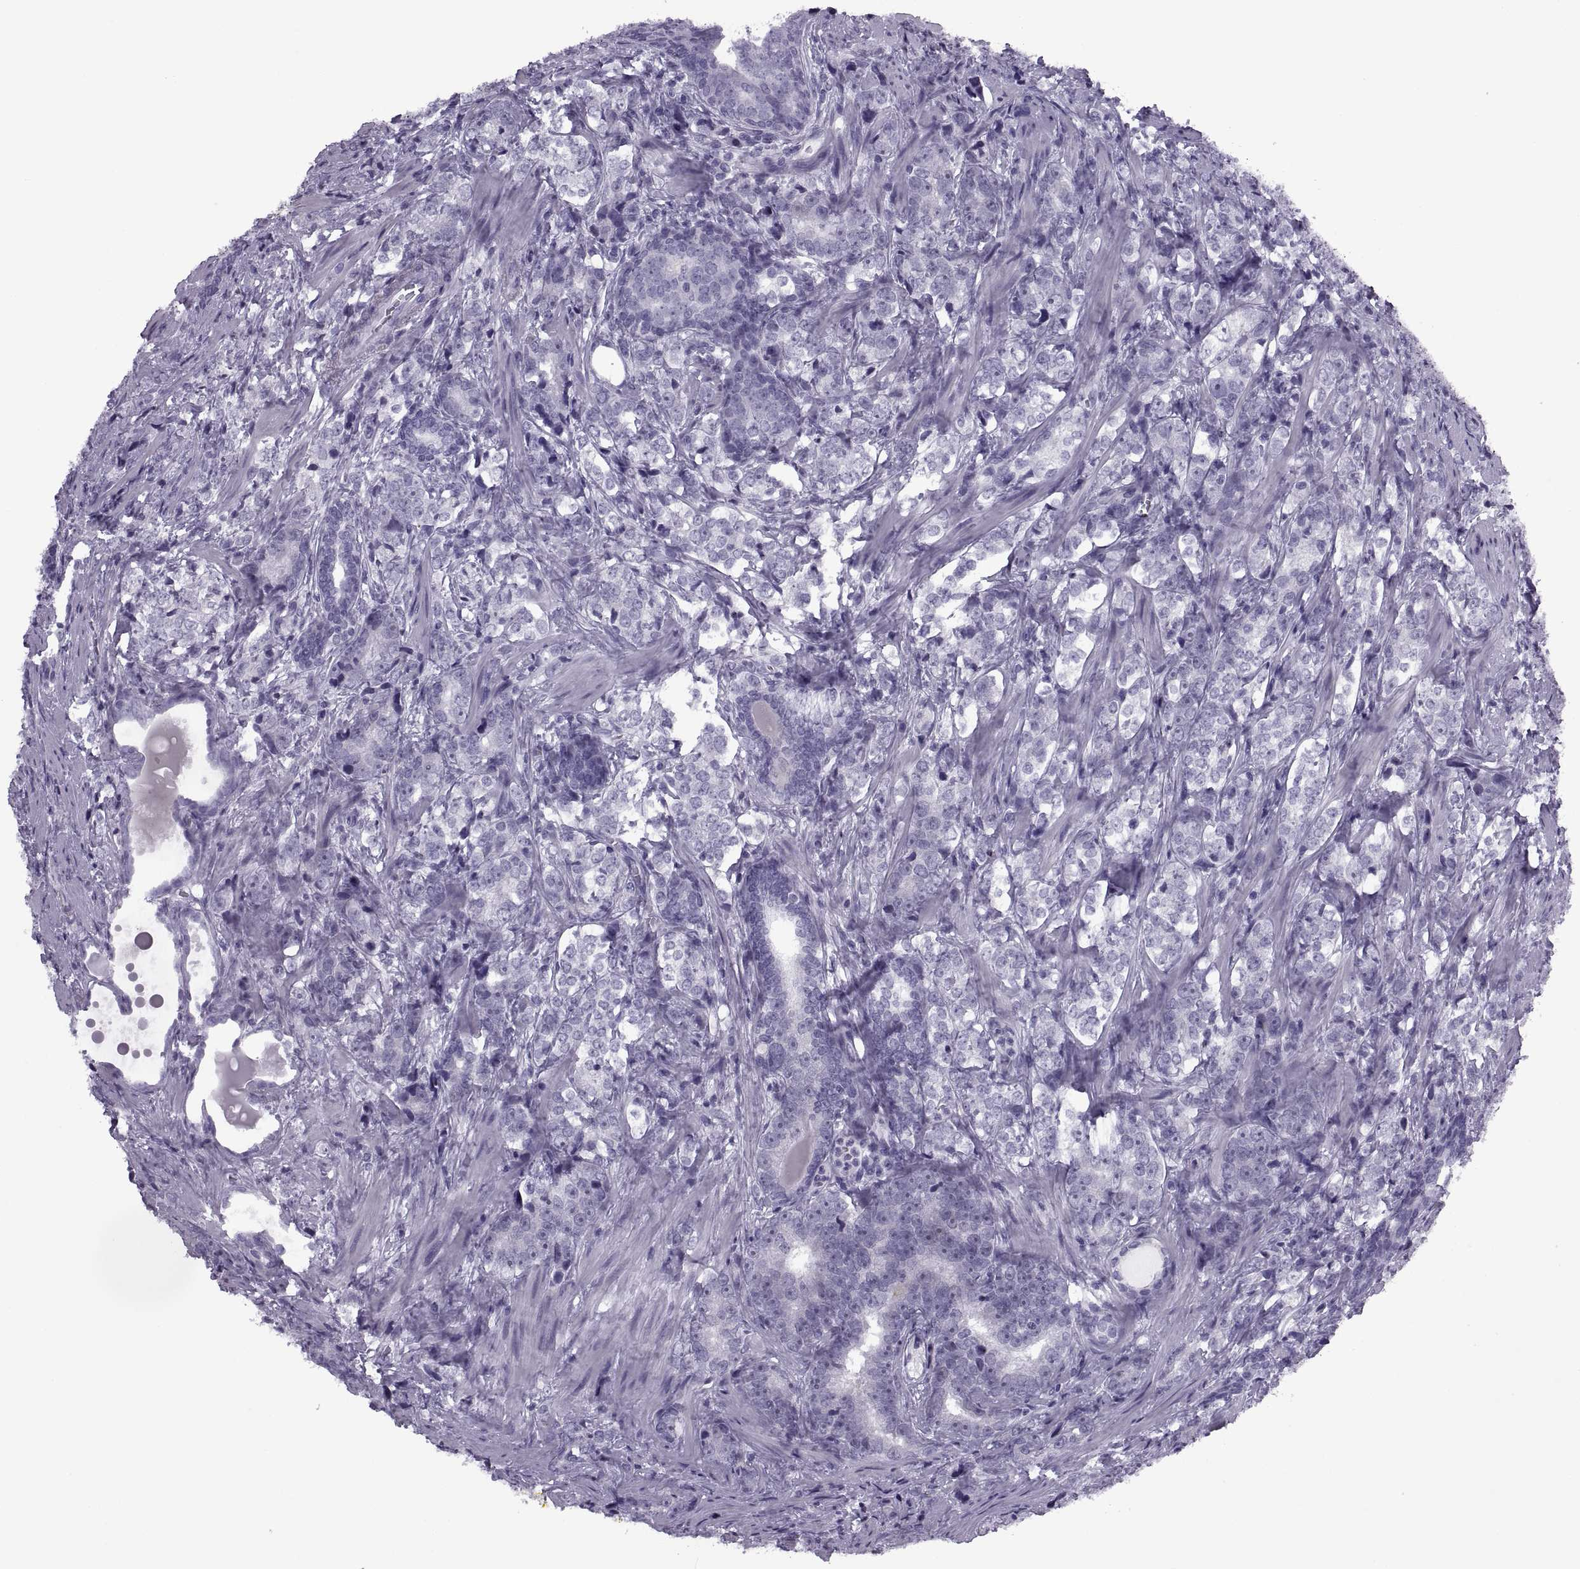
{"staining": {"intensity": "negative", "quantity": "none", "location": "none"}, "tissue": "prostate cancer", "cell_type": "Tumor cells", "image_type": "cancer", "snomed": [{"axis": "morphology", "description": "Adenocarcinoma, NOS"}, {"axis": "topography", "description": "Prostate and seminal vesicle, NOS"}], "caption": "Immunohistochemistry (IHC) histopathology image of neoplastic tissue: prostate cancer stained with DAB reveals no significant protein staining in tumor cells. (DAB (3,3'-diaminobenzidine) IHC, high magnification).", "gene": "FAM24A", "patient": {"sex": "male", "age": 63}}